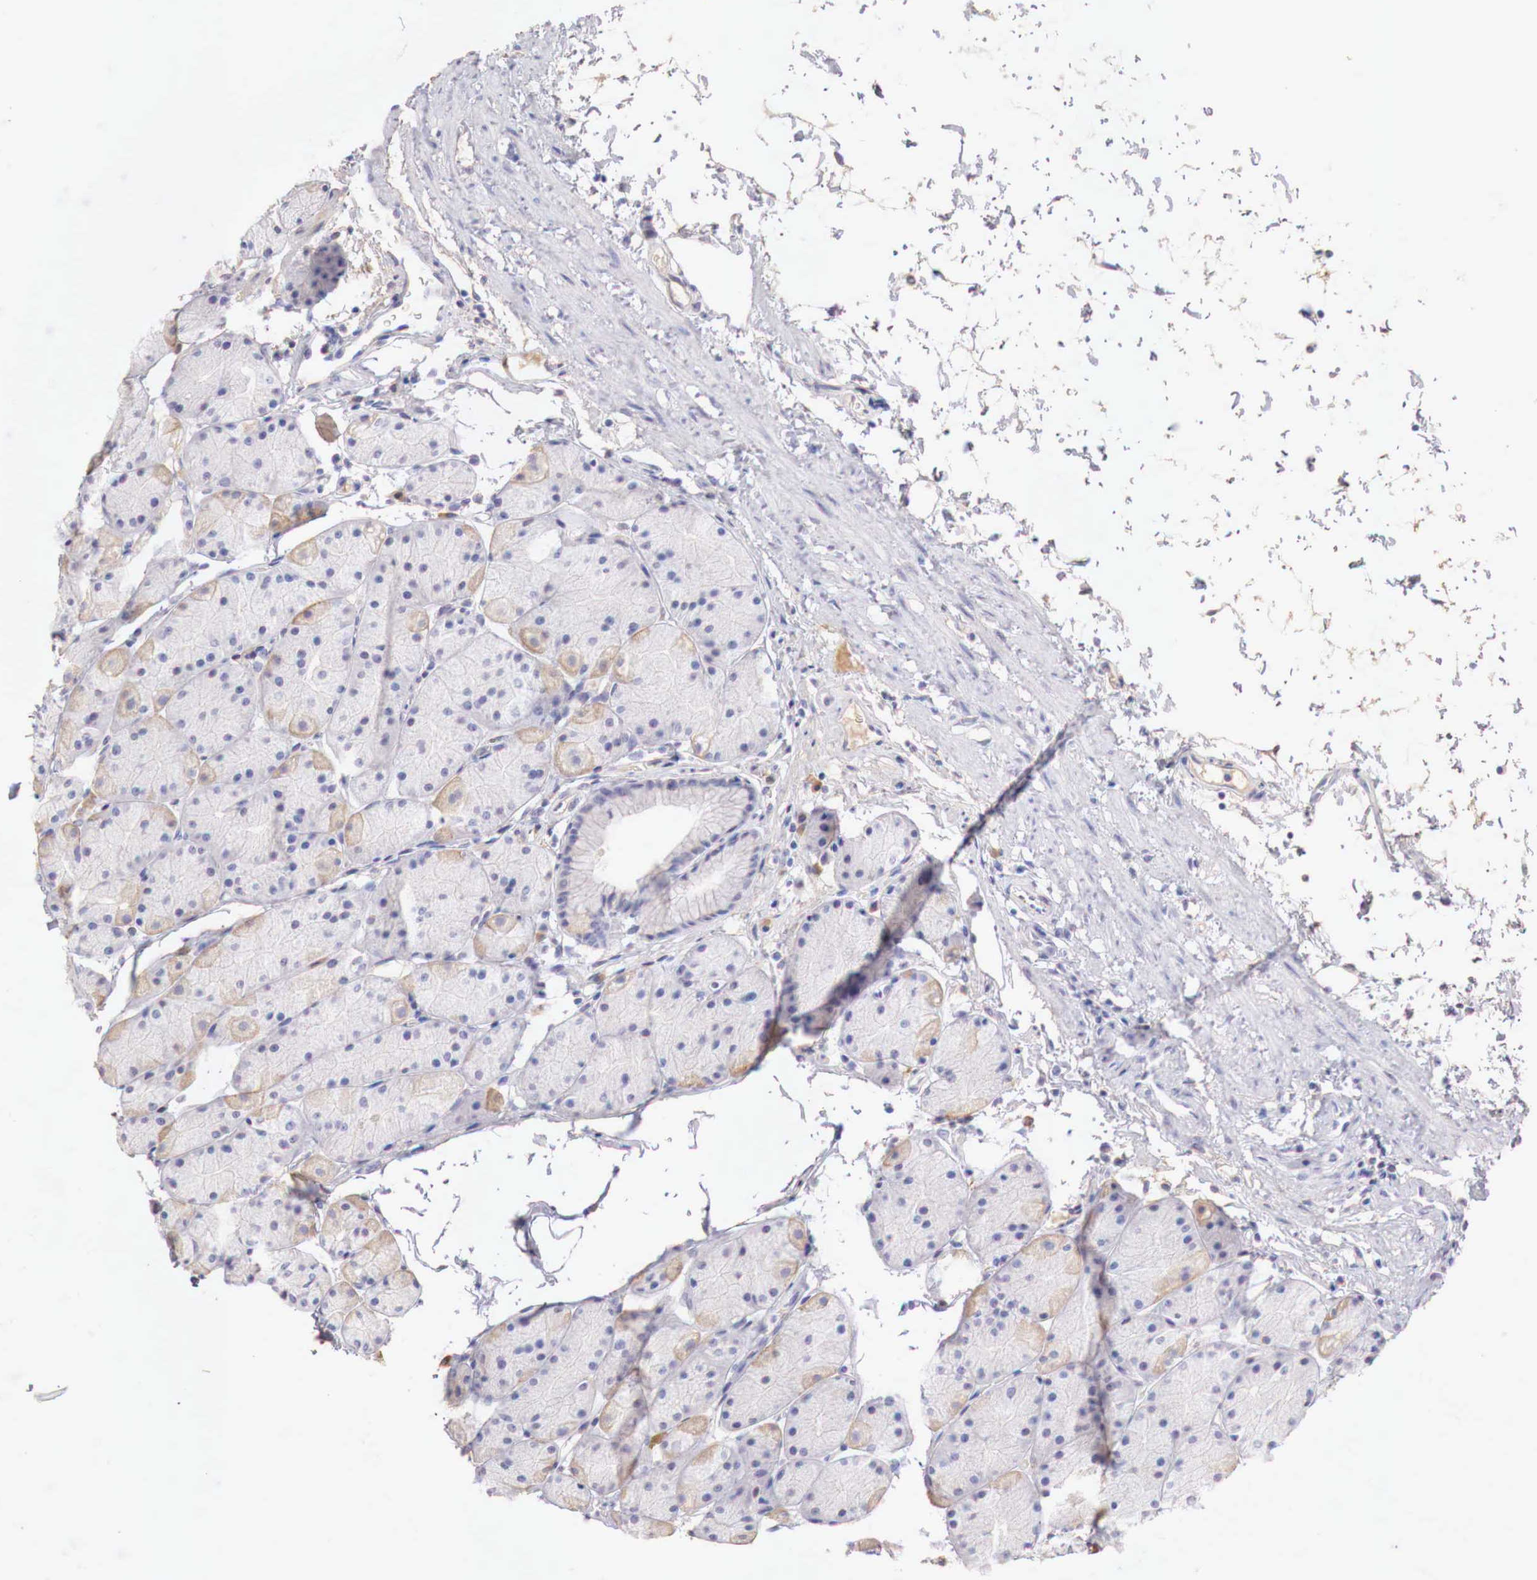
{"staining": {"intensity": "weak", "quantity": "<25%", "location": "cytoplasmic/membranous"}, "tissue": "stomach", "cell_type": "Glandular cells", "image_type": "normal", "snomed": [{"axis": "morphology", "description": "Adenocarcinoma, NOS"}, {"axis": "topography", "description": "Stomach, upper"}], "caption": "Immunohistochemical staining of benign stomach demonstrates no significant expression in glandular cells.", "gene": "XPNPEP2", "patient": {"sex": "male", "age": 47}}